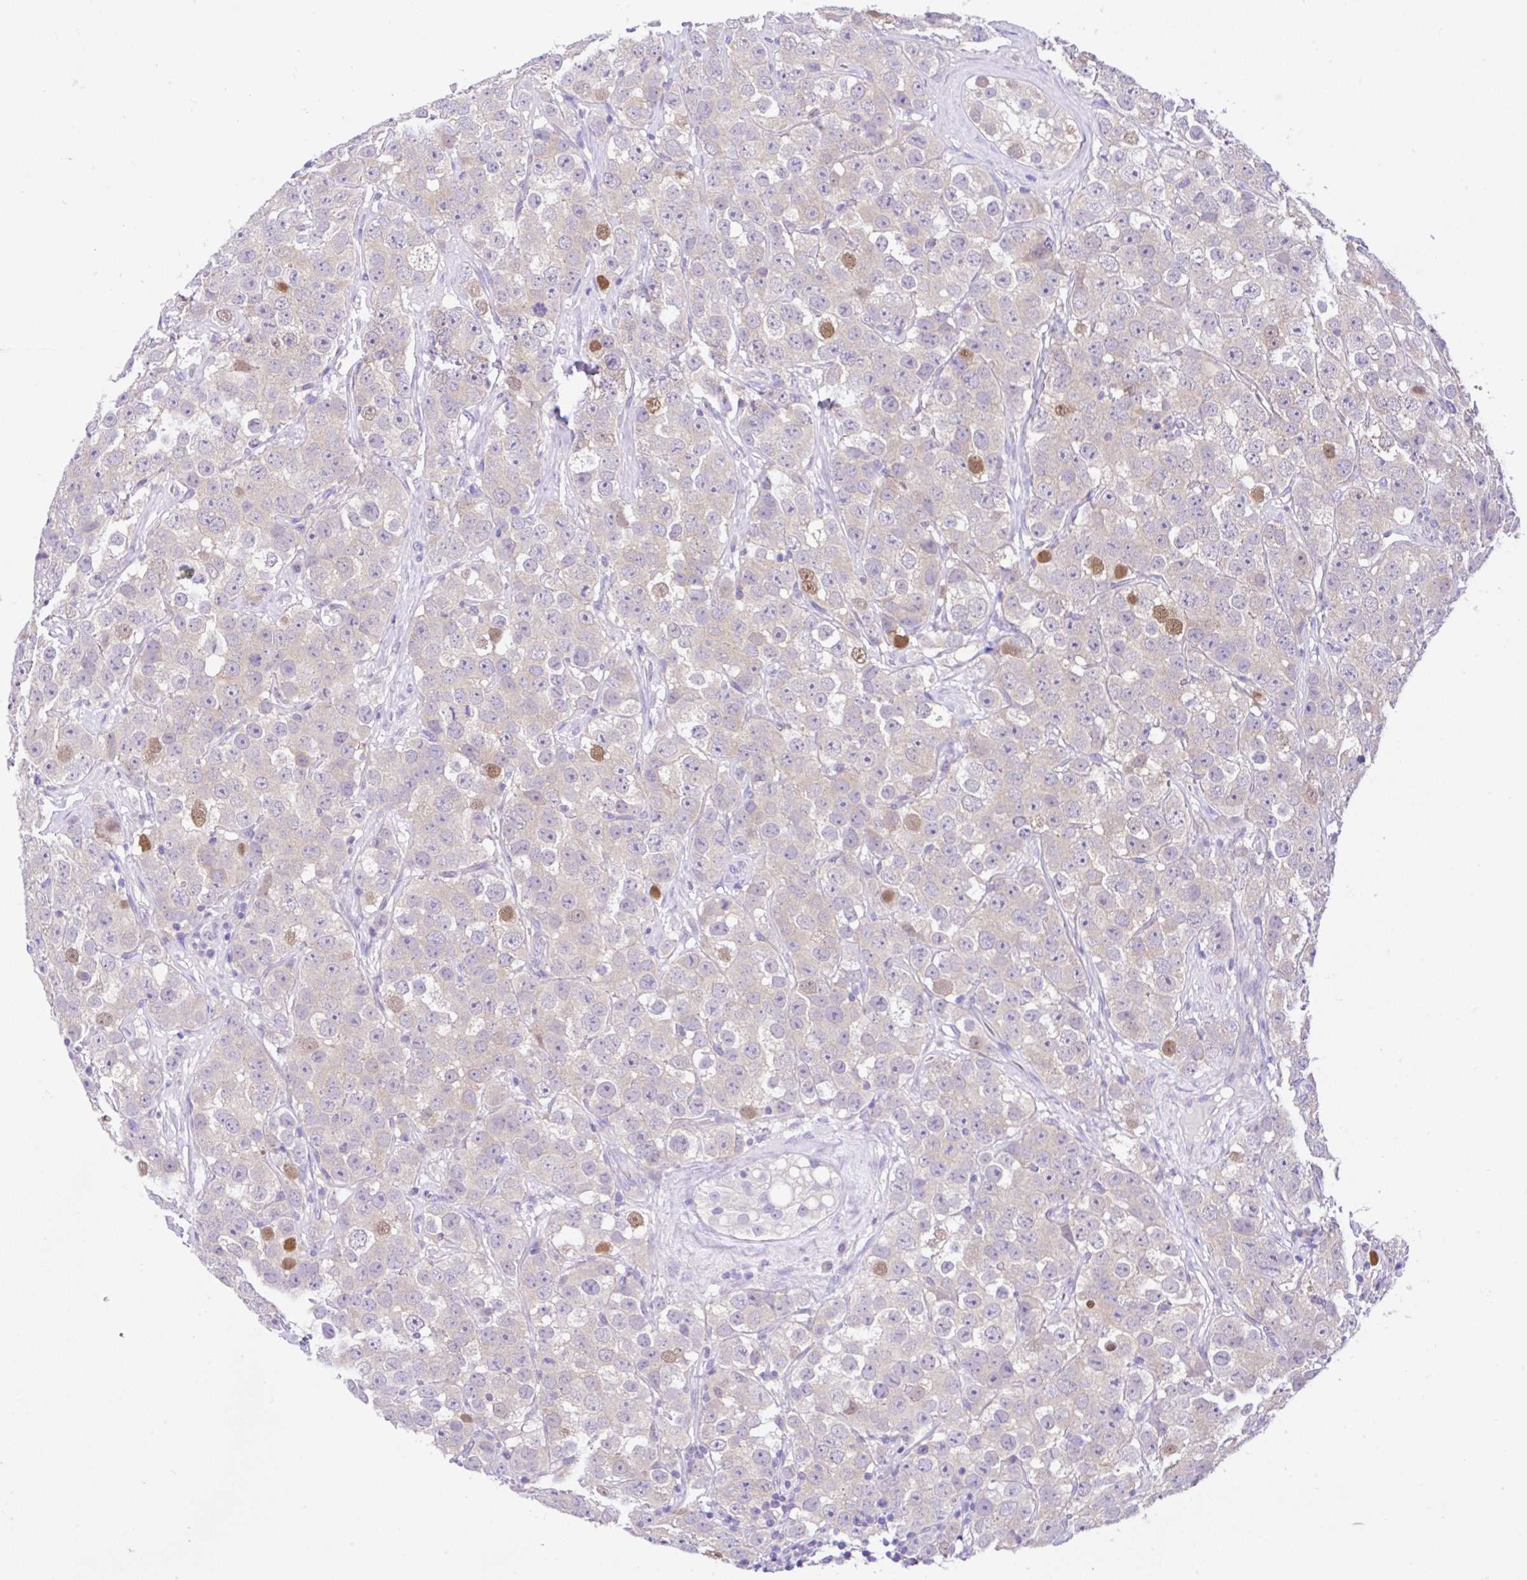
{"staining": {"intensity": "moderate", "quantity": "<25%", "location": "nuclear"}, "tissue": "testis cancer", "cell_type": "Tumor cells", "image_type": "cancer", "snomed": [{"axis": "morphology", "description": "Seminoma, NOS"}, {"axis": "topography", "description": "Testis"}], "caption": "High-magnification brightfield microscopy of testis cancer (seminoma) stained with DAB (3,3'-diaminobenzidine) (brown) and counterstained with hematoxylin (blue). tumor cells exhibit moderate nuclear expression is present in approximately<25% of cells.", "gene": "ANO4", "patient": {"sex": "male", "age": 28}}